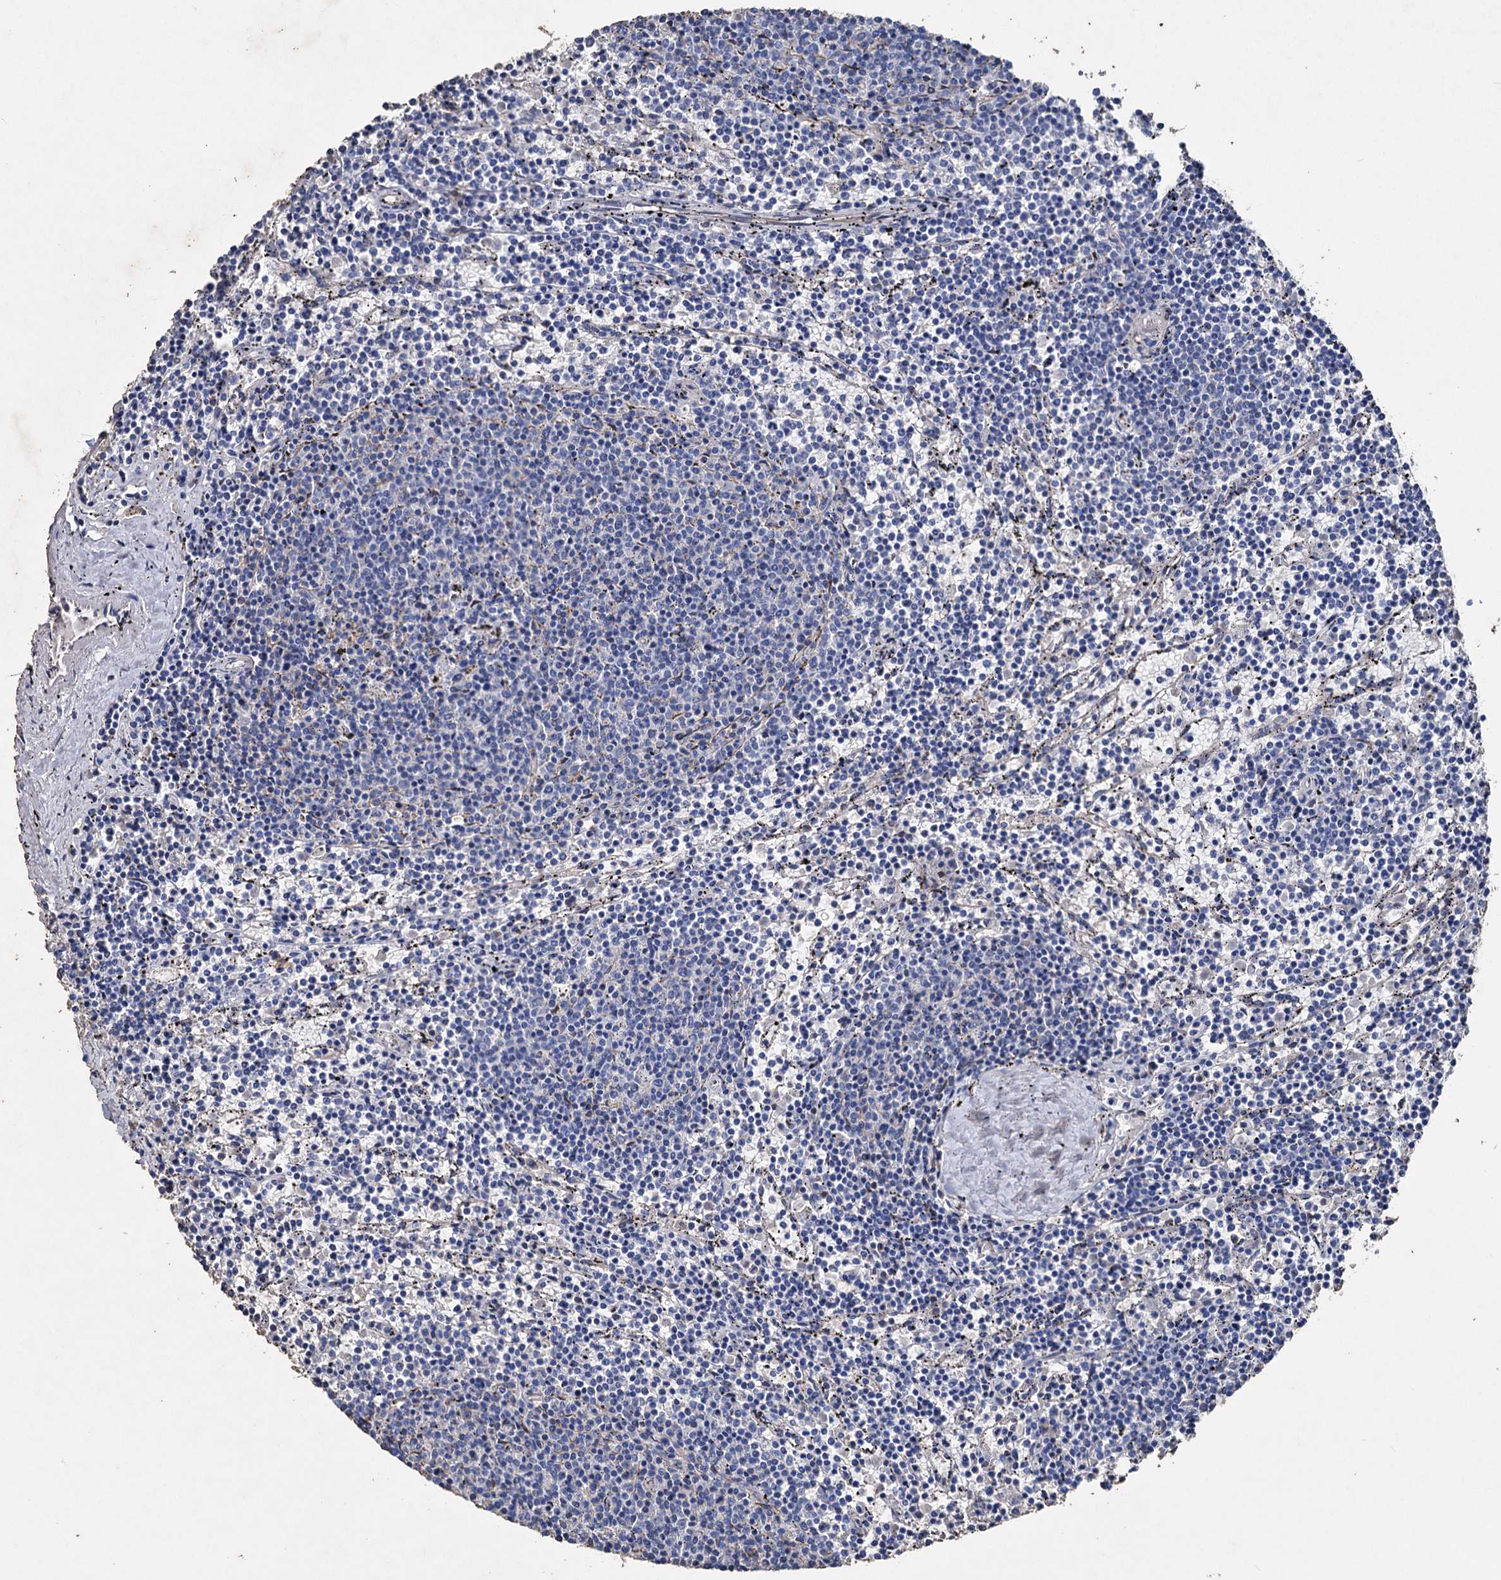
{"staining": {"intensity": "negative", "quantity": "none", "location": "none"}, "tissue": "lymphoma", "cell_type": "Tumor cells", "image_type": "cancer", "snomed": [{"axis": "morphology", "description": "Malignant lymphoma, non-Hodgkin's type, Low grade"}, {"axis": "topography", "description": "Spleen"}], "caption": "An image of malignant lymphoma, non-Hodgkin's type (low-grade) stained for a protein shows no brown staining in tumor cells.", "gene": "STING1", "patient": {"sex": "female", "age": 50}}